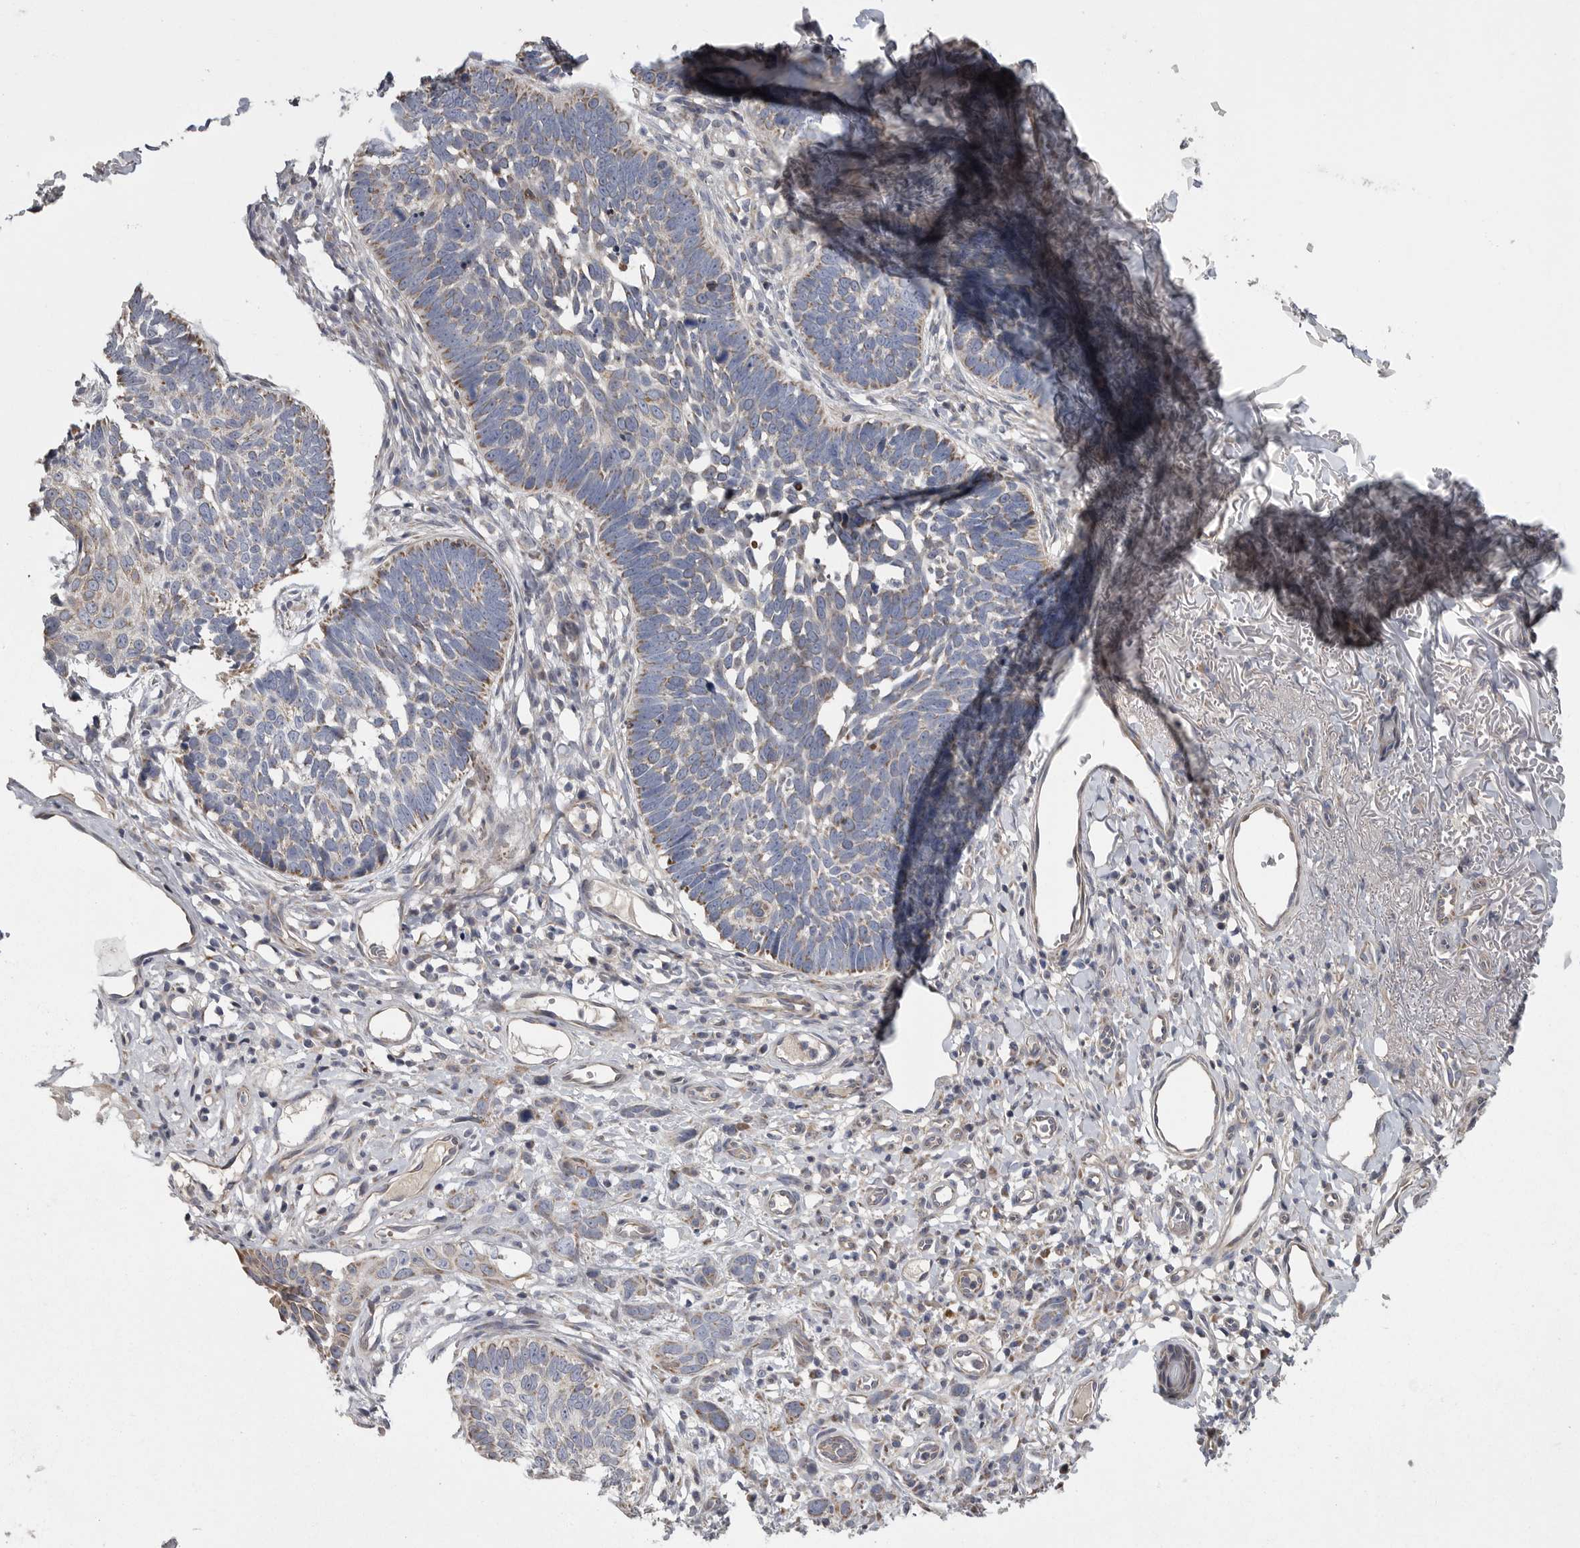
{"staining": {"intensity": "moderate", "quantity": "25%-75%", "location": "cytoplasmic/membranous"}, "tissue": "skin cancer", "cell_type": "Tumor cells", "image_type": "cancer", "snomed": [{"axis": "morphology", "description": "Normal tissue, NOS"}, {"axis": "morphology", "description": "Basal cell carcinoma"}, {"axis": "topography", "description": "Skin"}], "caption": "Immunohistochemical staining of skin cancer shows medium levels of moderate cytoplasmic/membranous protein staining in approximately 25%-75% of tumor cells.", "gene": "CRP", "patient": {"sex": "male", "age": 77}}